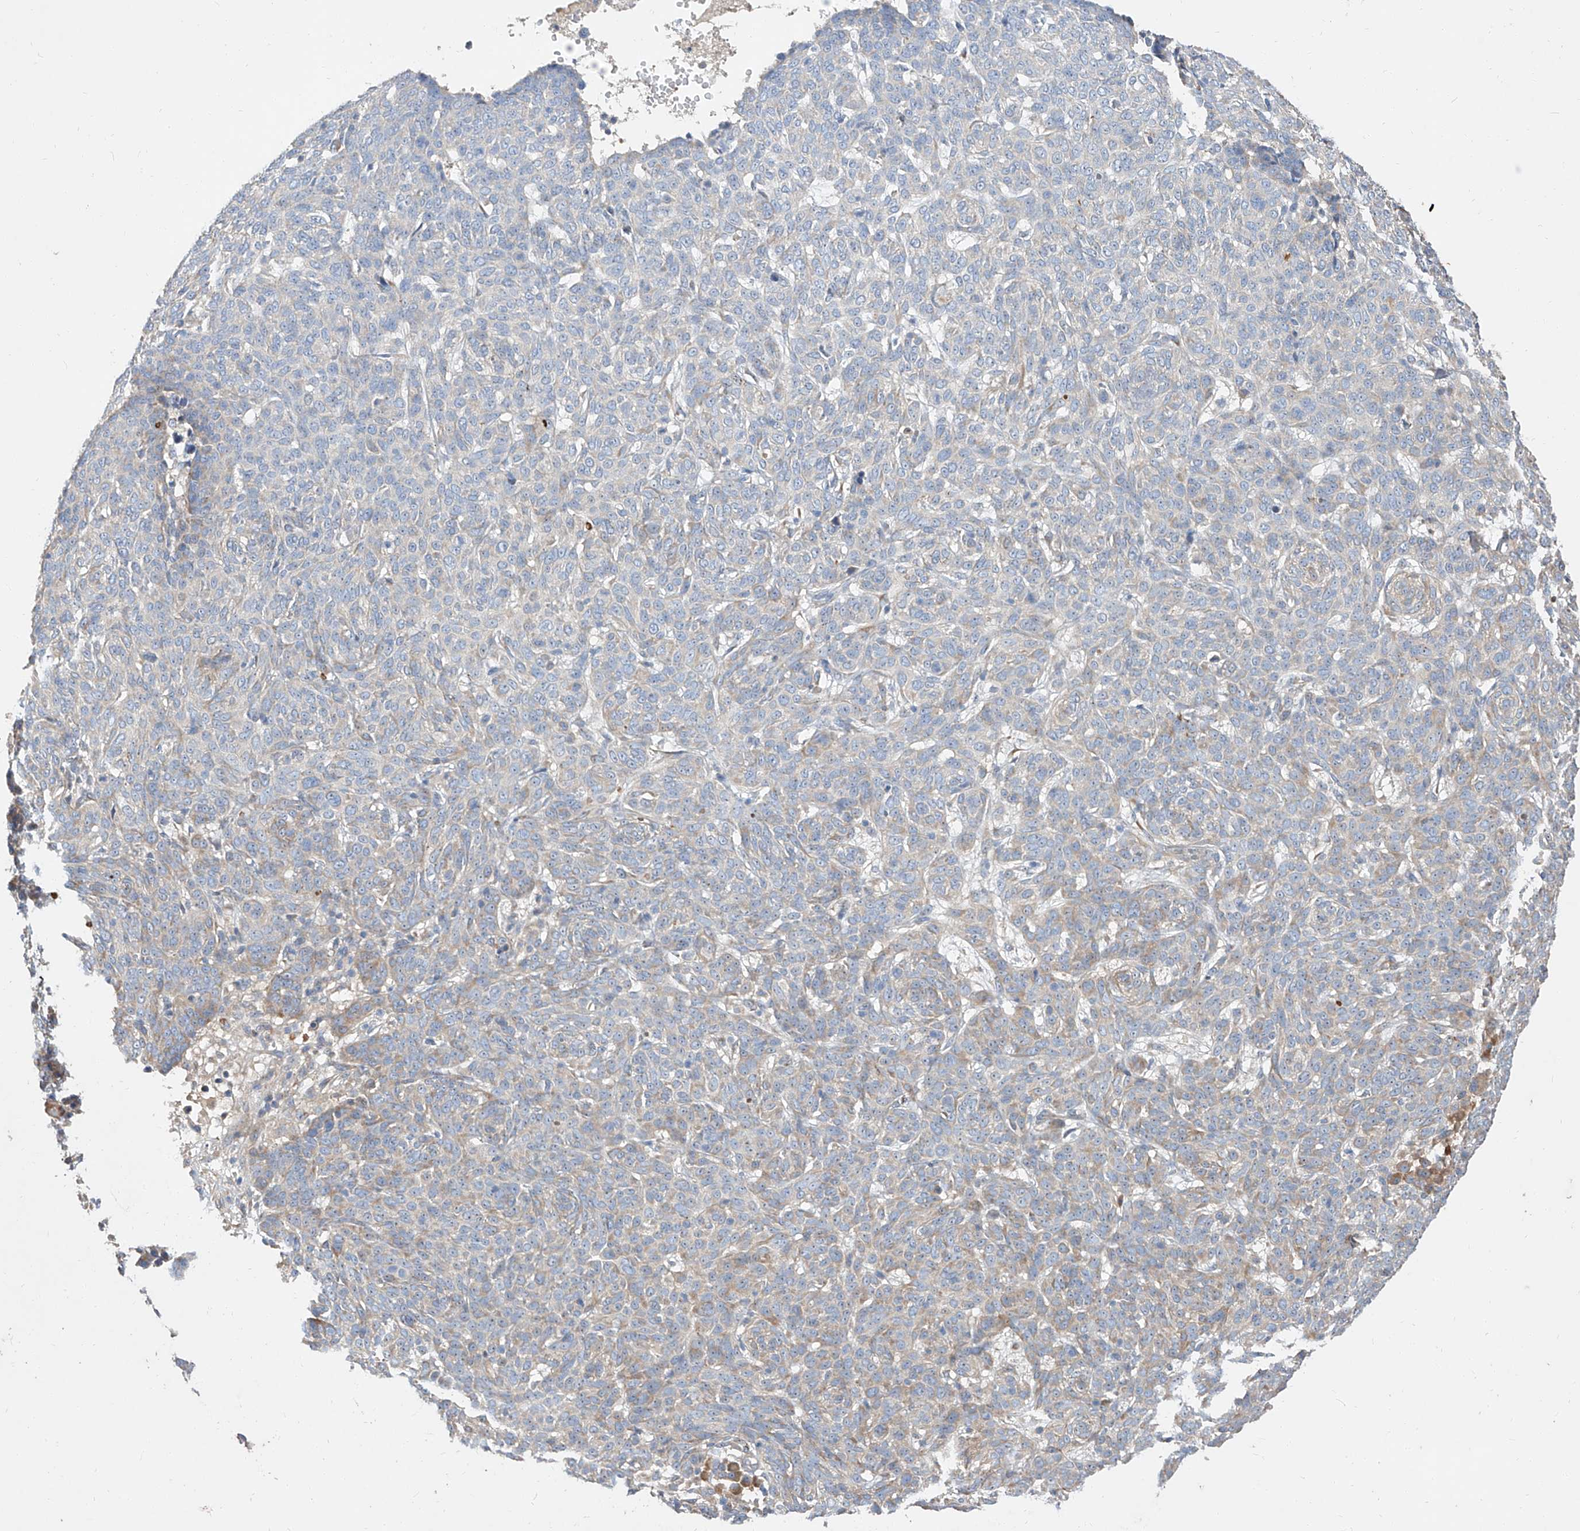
{"staining": {"intensity": "weak", "quantity": "<25%", "location": "cytoplasmic/membranous"}, "tissue": "skin cancer", "cell_type": "Tumor cells", "image_type": "cancer", "snomed": [{"axis": "morphology", "description": "Basal cell carcinoma"}, {"axis": "topography", "description": "Skin"}], "caption": "This is a histopathology image of immunohistochemistry (IHC) staining of skin cancer (basal cell carcinoma), which shows no expression in tumor cells.", "gene": "DIRAS3", "patient": {"sex": "male", "age": 85}}